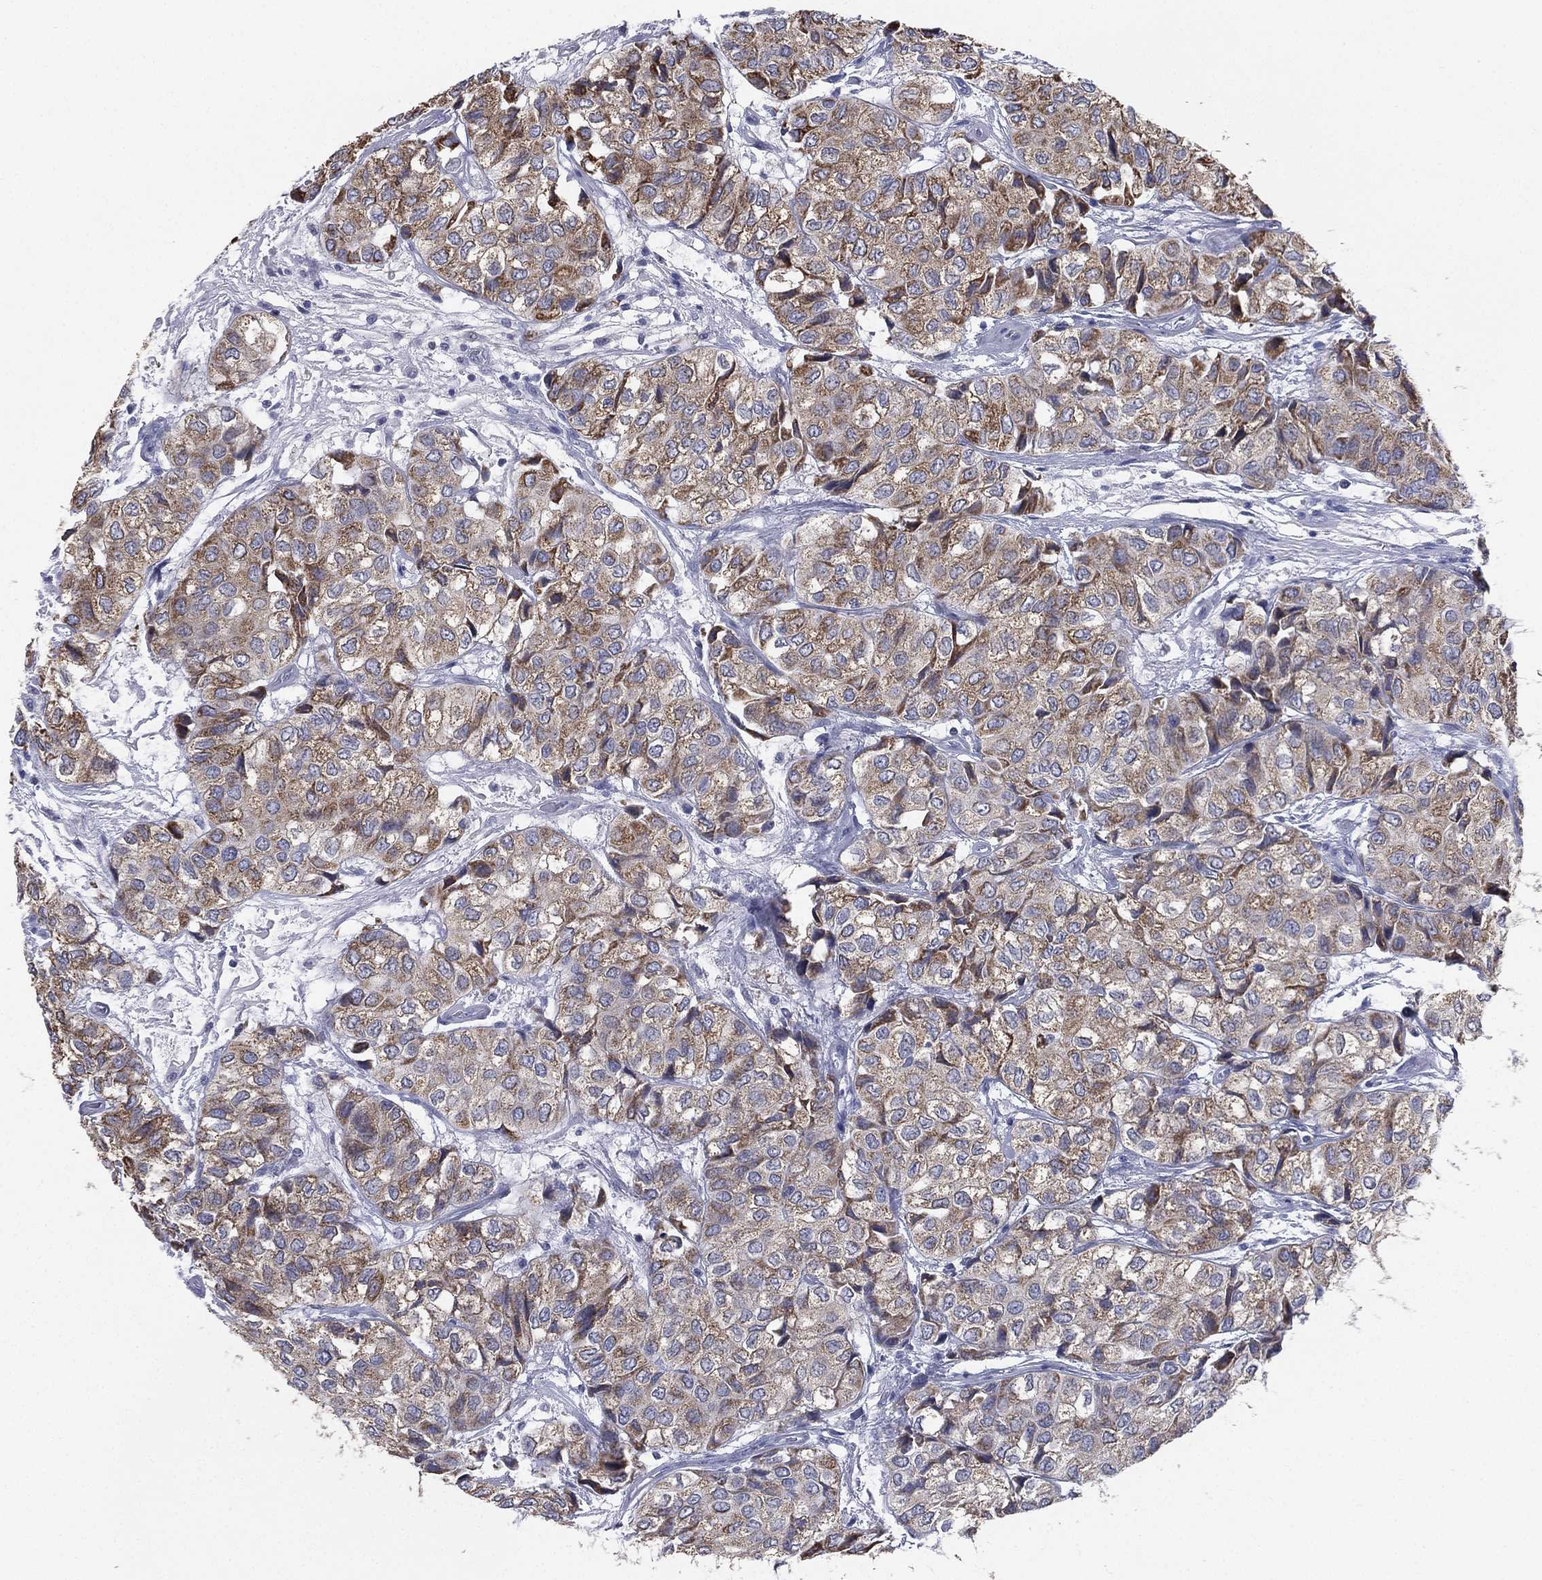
{"staining": {"intensity": "moderate", "quantity": ">75%", "location": "cytoplasmic/membranous"}, "tissue": "urothelial cancer", "cell_type": "Tumor cells", "image_type": "cancer", "snomed": [{"axis": "morphology", "description": "Urothelial carcinoma, High grade"}, {"axis": "topography", "description": "Urinary bladder"}], "caption": "Human high-grade urothelial carcinoma stained with a brown dye demonstrates moderate cytoplasmic/membranous positive expression in about >75% of tumor cells.", "gene": "CD22", "patient": {"sex": "male", "age": 73}}